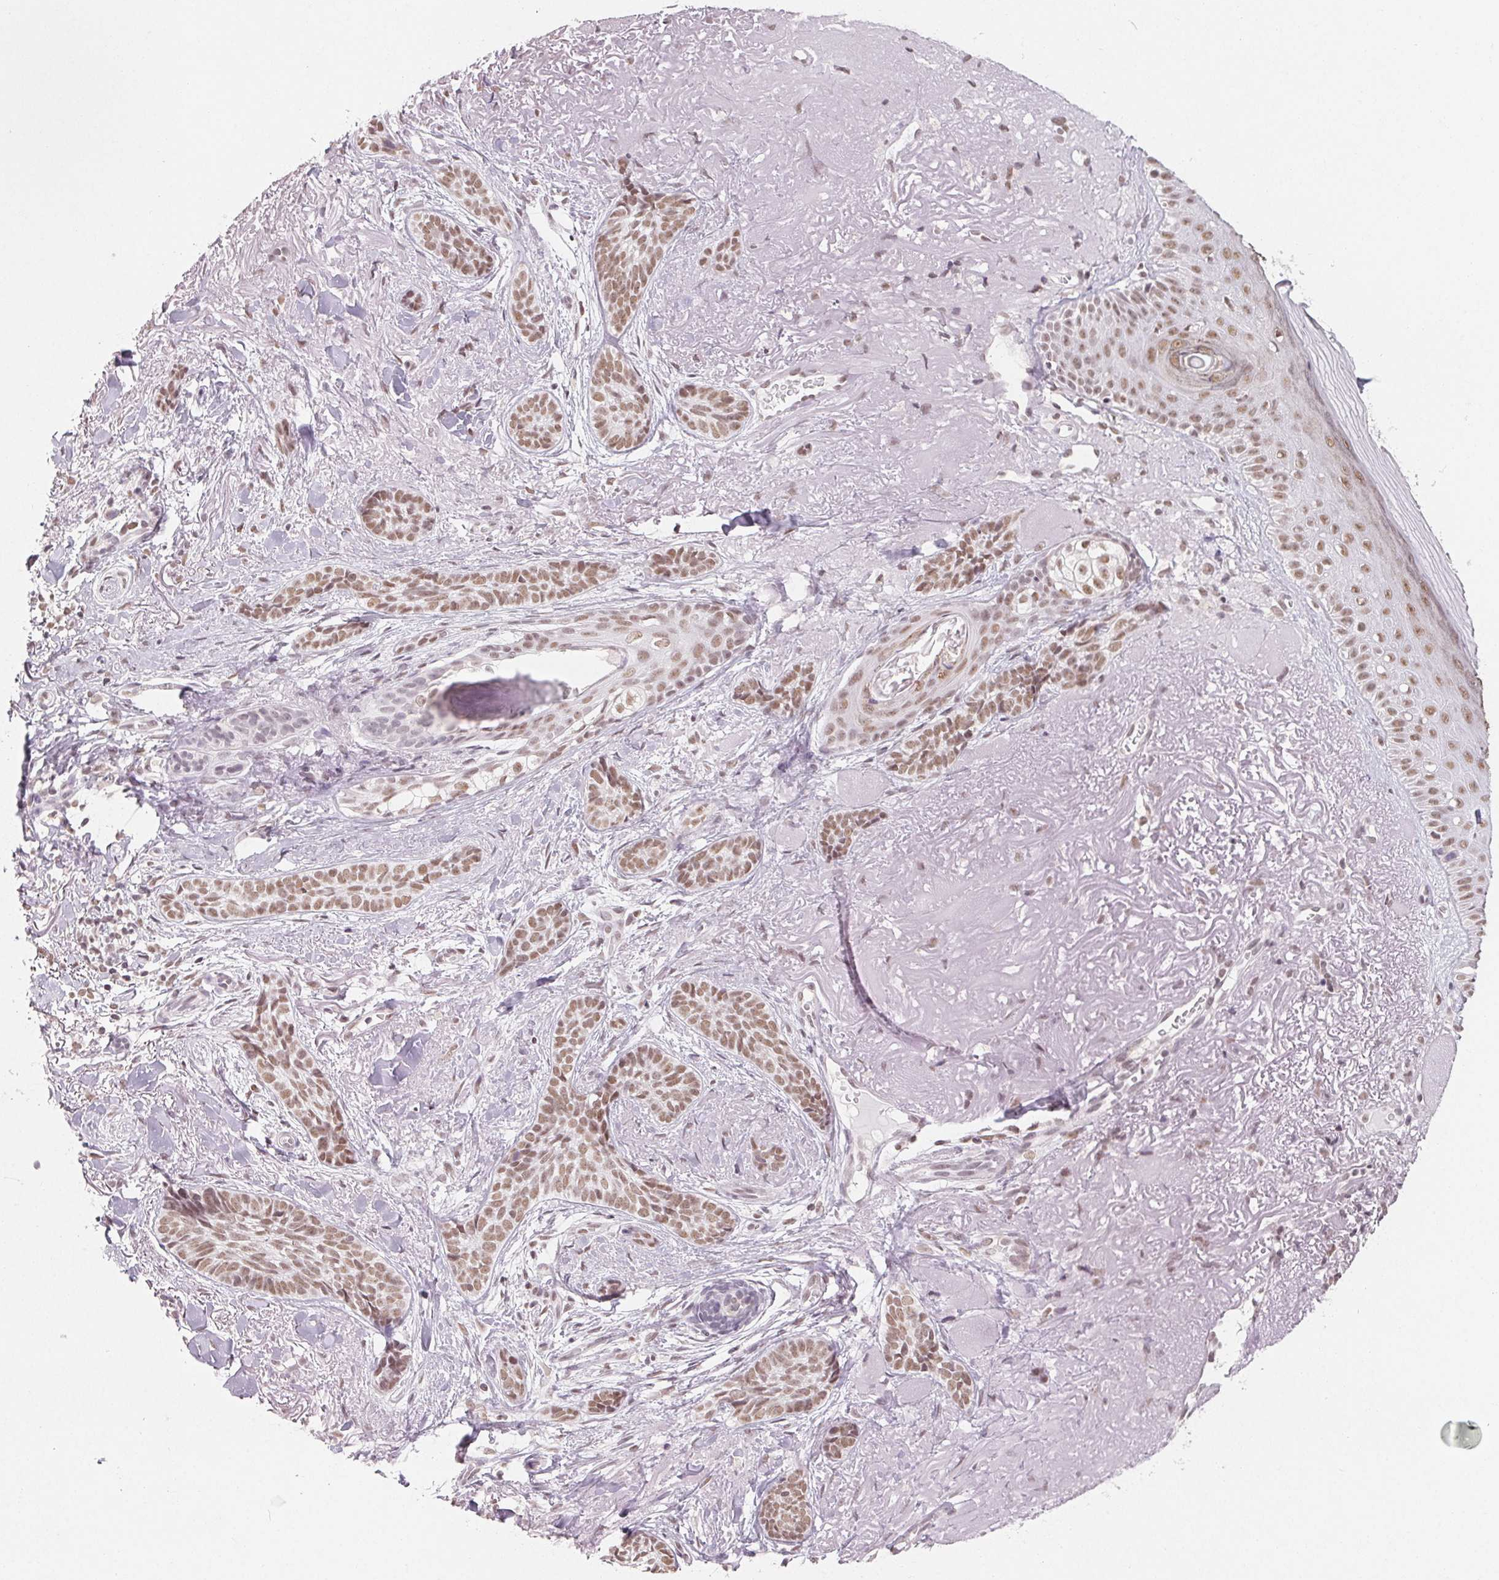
{"staining": {"intensity": "moderate", "quantity": ">75%", "location": "nuclear"}, "tissue": "skin cancer", "cell_type": "Tumor cells", "image_type": "cancer", "snomed": [{"axis": "morphology", "description": "Basal cell carcinoma"}, {"axis": "morphology", "description": "BCC, high aggressive"}, {"axis": "topography", "description": "Skin"}], "caption": "About >75% of tumor cells in human skin cancer (bcc,  high aggressive) show moderate nuclear protein positivity as visualized by brown immunohistochemical staining.", "gene": "NXF3", "patient": {"sex": "female", "age": 79}}